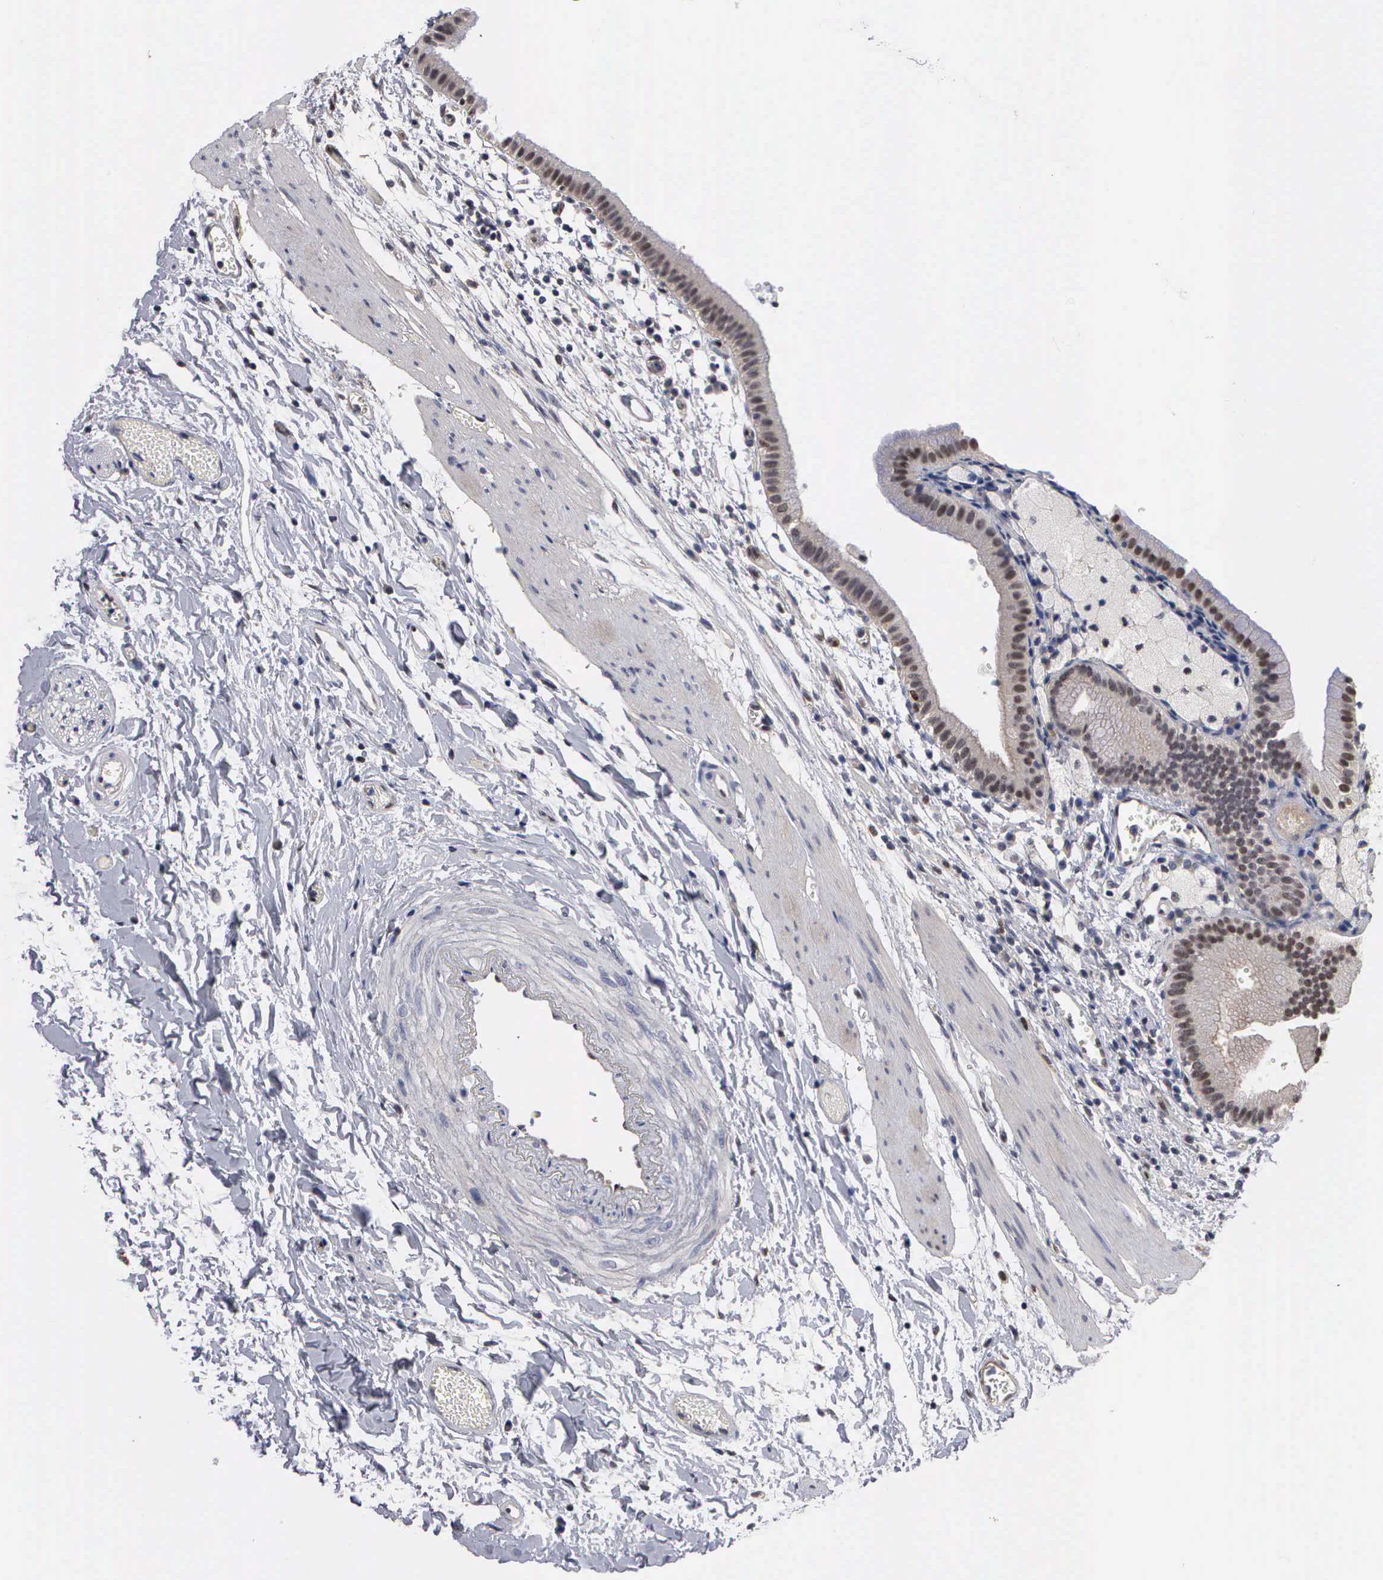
{"staining": {"intensity": "moderate", "quantity": "25%-75%", "location": "nuclear"}, "tissue": "gallbladder", "cell_type": "Glandular cells", "image_type": "normal", "snomed": [{"axis": "morphology", "description": "Normal tissue, NOS"}, {"axis": "topography", "description": "Gallbladder"}], "caption": "Gallbladder was stained to show a protein in brown. There is medium levels of moderate nuclear positivity in approximately 25%-75% of glandular cells. (IHC, brightfield microscopy, high magnification).", "gene": "ZBTB33", "patient": {"sex": "female", "age": 48}}